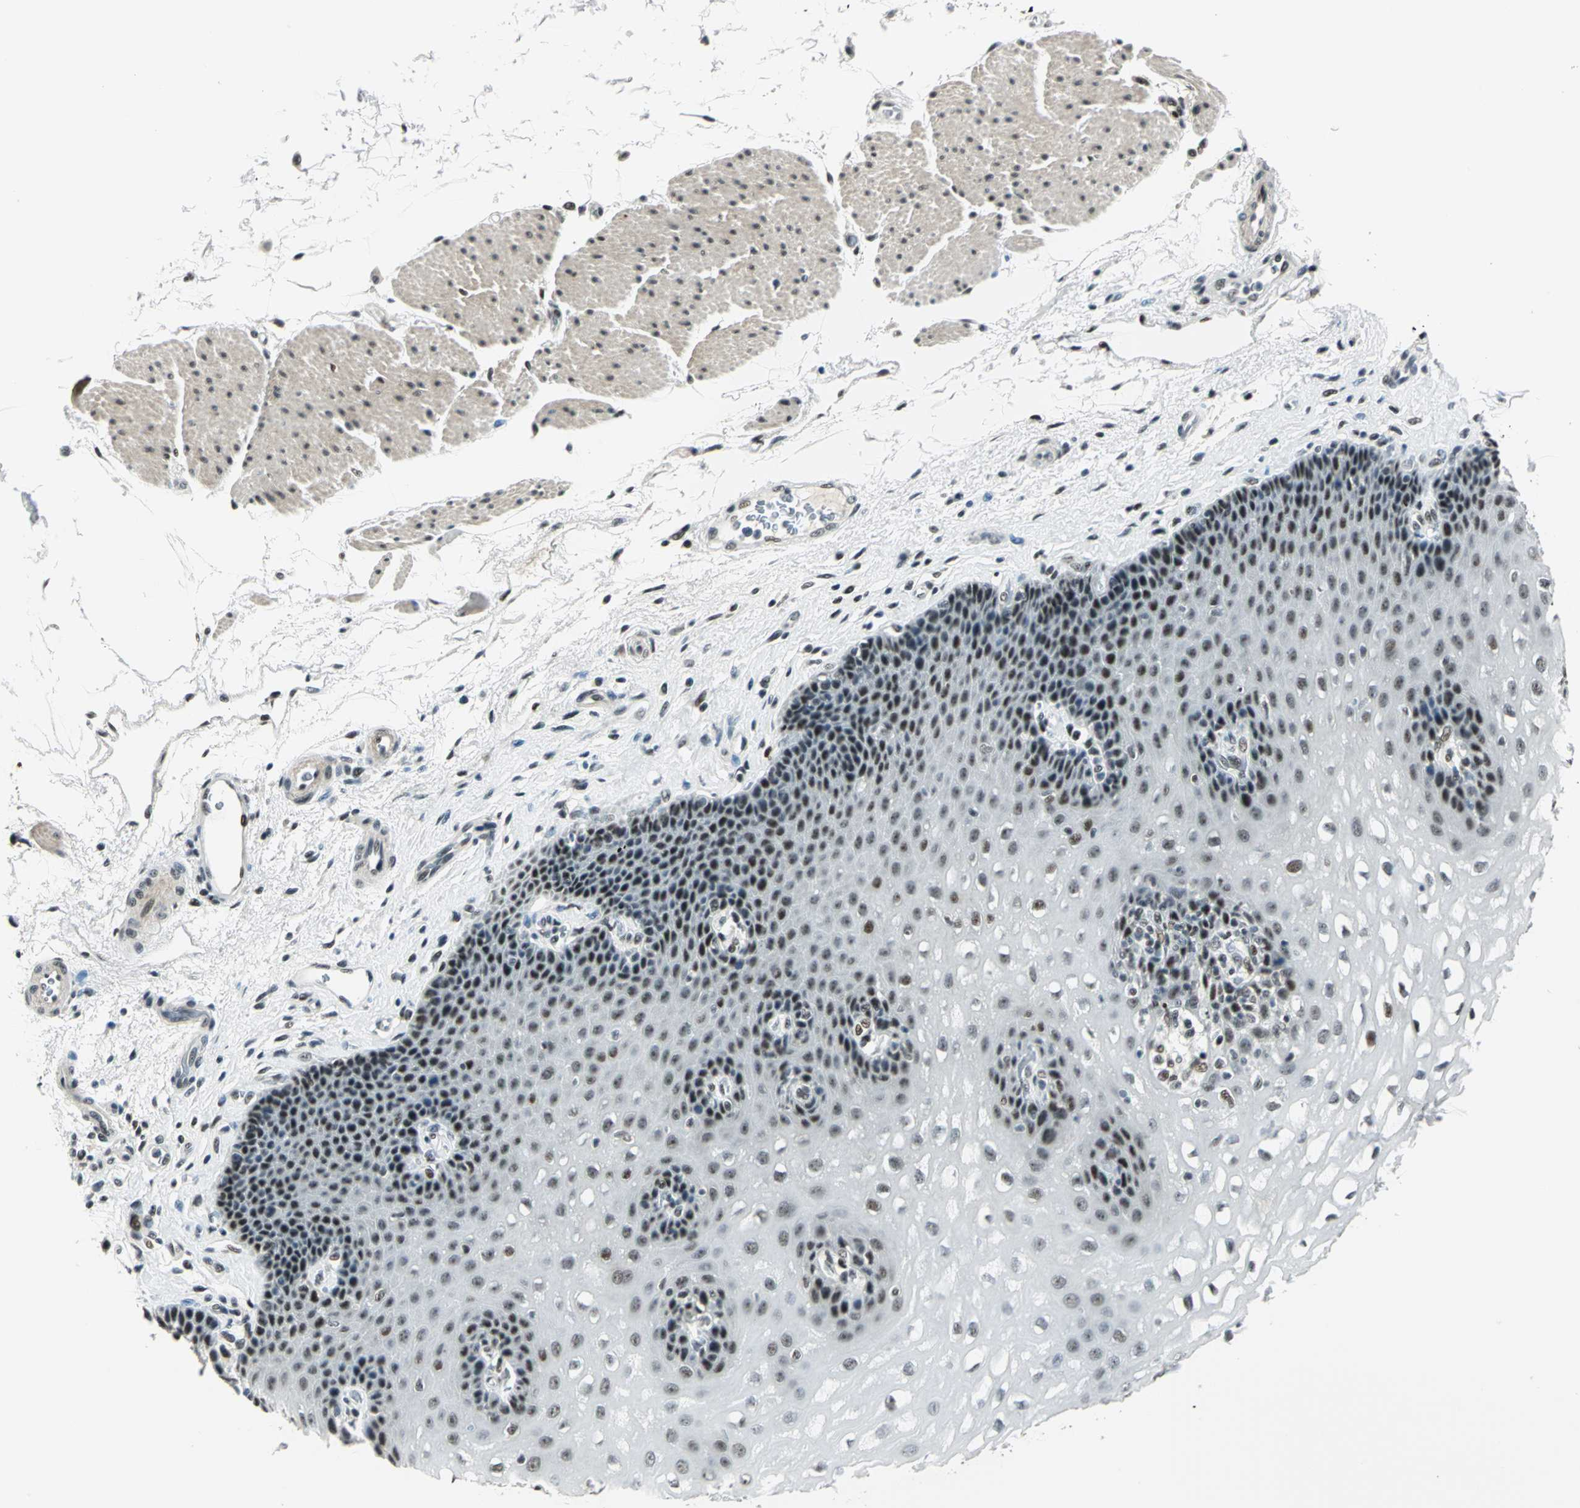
{"staining": {"intensity": "strong", "quantity": ">75%", "location": "nuclear"}, "tissue": "esophagus", "cell_type": "Squamous epithelial cells", "image_type": "normal", "snomed": [{"axis": "morphology", "description": "Normal tissue, NOS"}, {"axis": "topography", "description": "Esophagus"}], "caption": "High-power microscopy captured an IHC micrograph of normal esophagus, revealing strong nuclear expression in about >75% of squamous epithelial cells.", "gene": "KAT6B", "patient": {"sex": "female", "age": 72}}